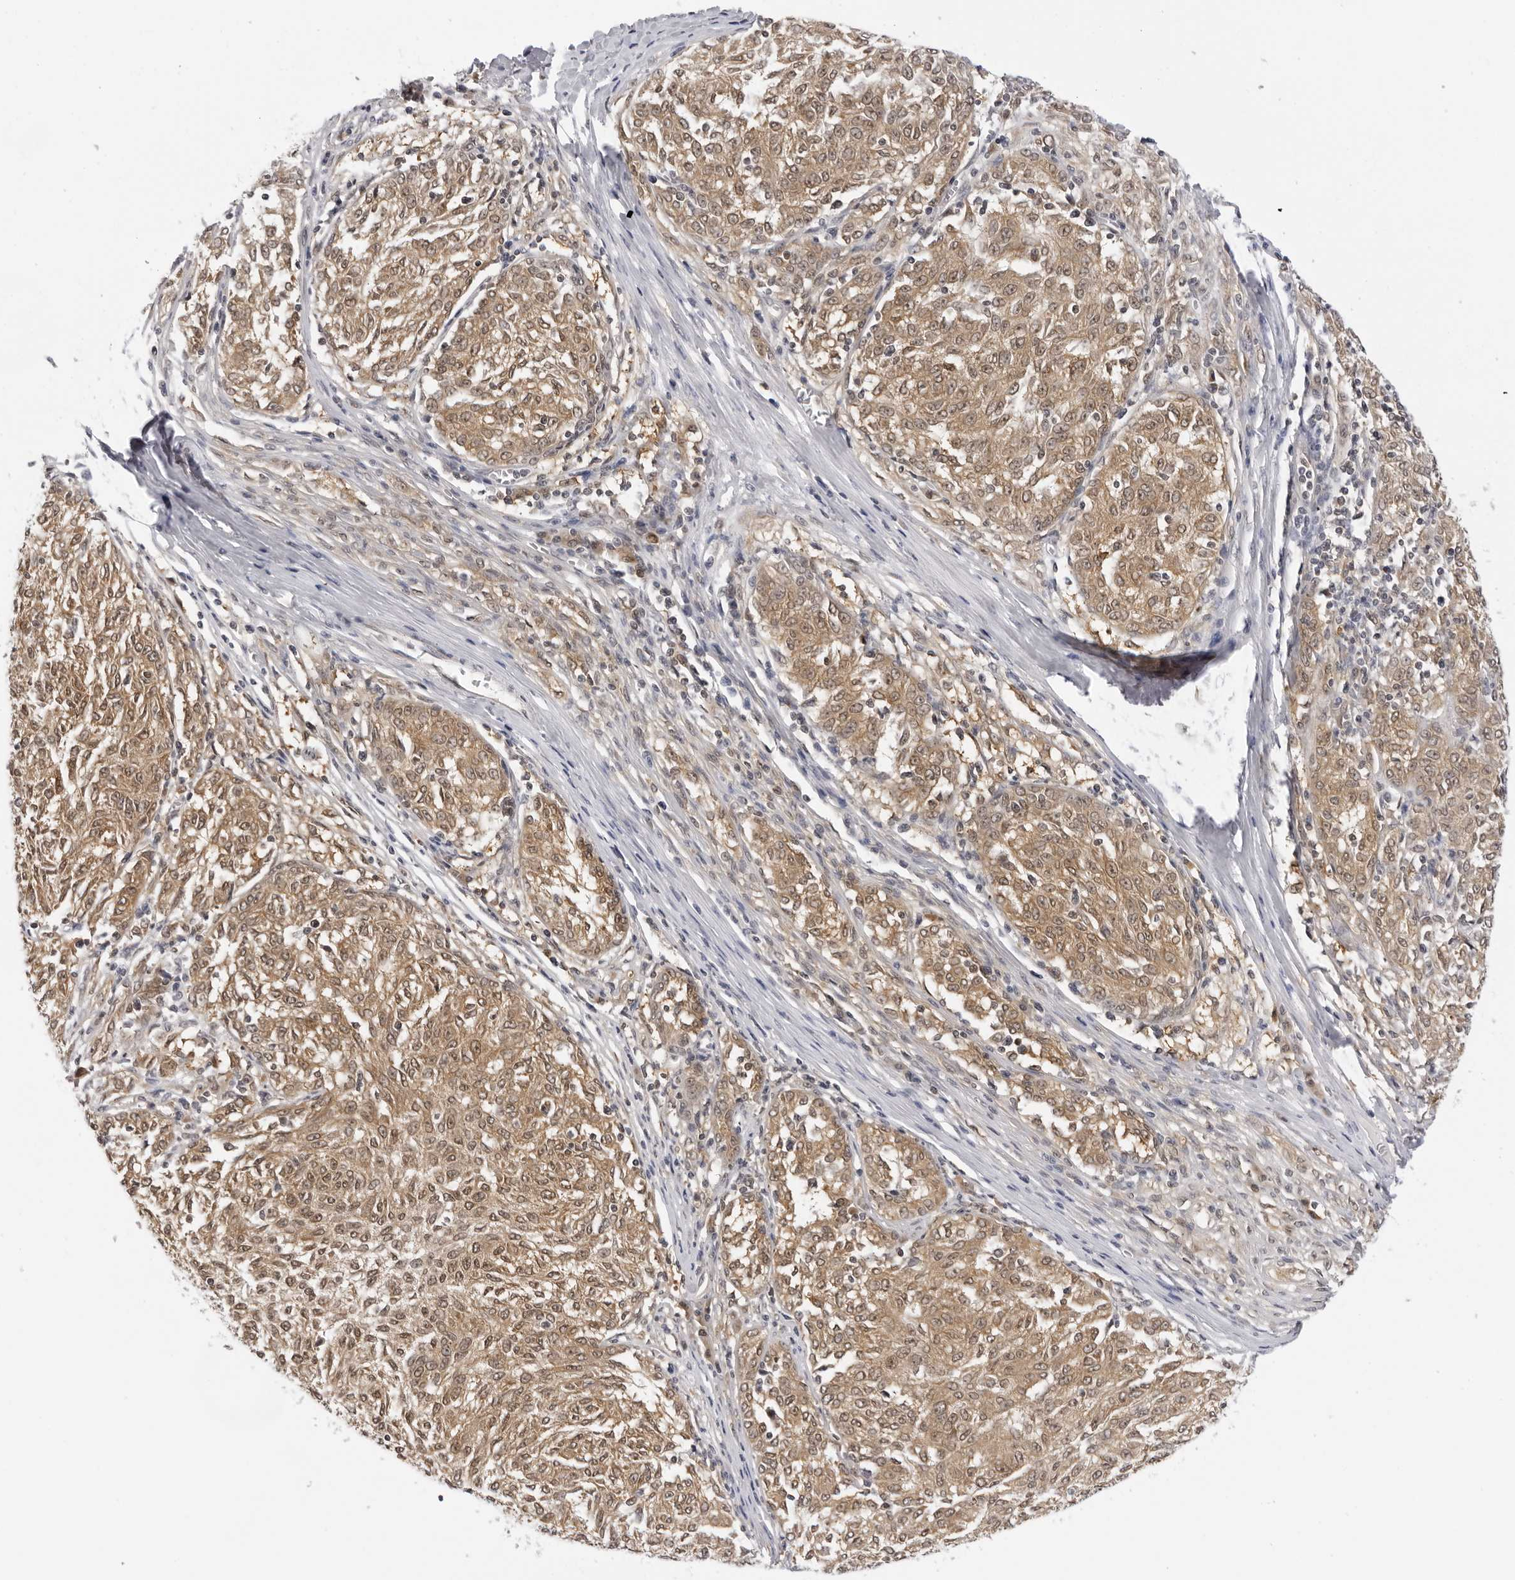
{"staining": {"intensity": "moderate", "quantity": ">75%", "location": "cytoplasmic/membranous,nuclear"}, "tissue": "melanoma", "cell_type": "Tumor cells", "image_type": "cancer", "snomed": [{"axis": "morphology", "description": "Malignant melanoma, NOS"}, {"axis": "topography", "description": "Skin"}], "caption": "There is medium levels of moderate cytoplasmic/membranous and nuclear expression in tumor cells of melanoma, as demonstrated by immunohistochemical staining (brown color).", "gene": "WDR77", "patient": {"sex": "female", "age": 72}}